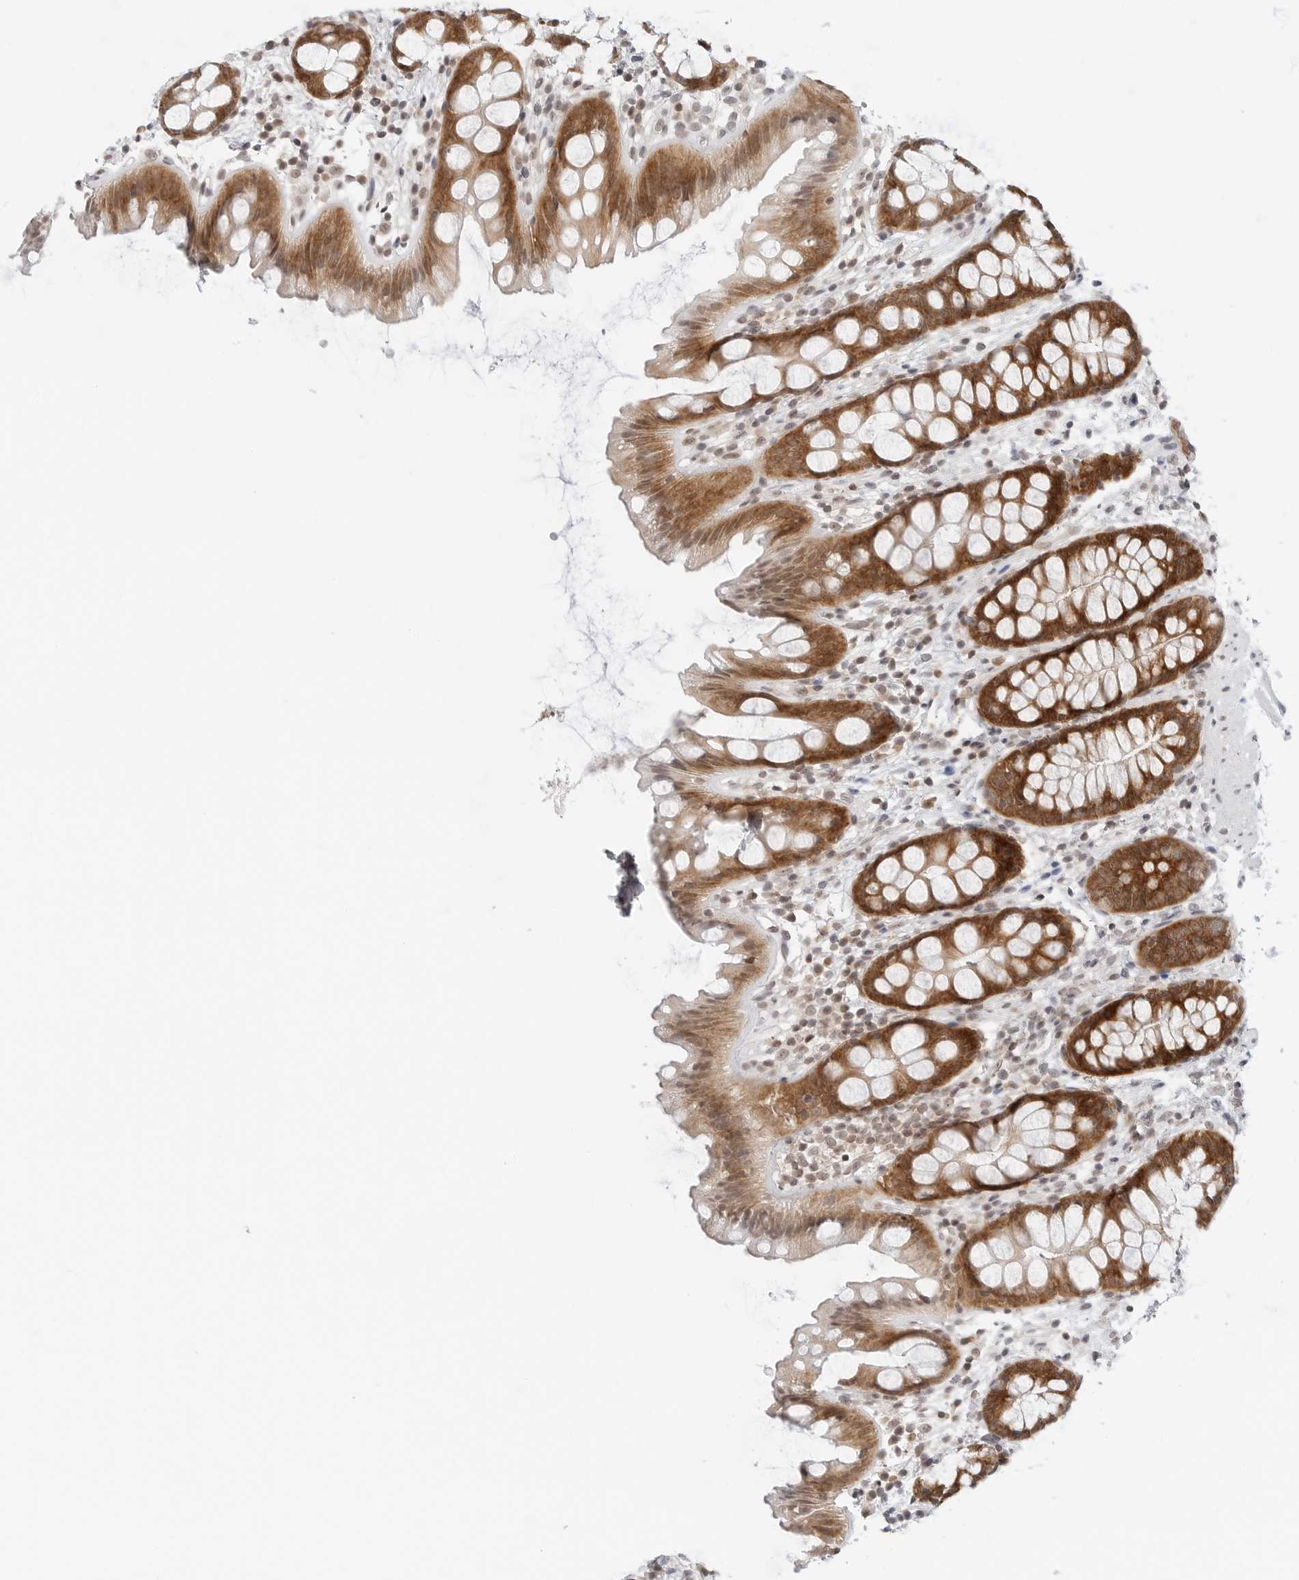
{"staining": {"intensity": "strong", "quantity": ">75%", "location": "cytoplasmic/membranous"}, "tissue": "rectum", "cell_type": "Glandular cells", "image_type": "normal", "snomed": [{"axis": "morphology", "description": "Normal tissue, NOS"}, {"axis": "topography", "description": "Rectum"}], "caption": "Brown immunohistochemical staining in benign rectum exhibits strong cytoplasmic/membranous expression in about >75% of glandular cells. Immunohistochemistry (ihc) stains the protein in brown and the nuclei are stained blue.", "gene": "METAP1", "patient": {"sex": "female", "age": 65}}